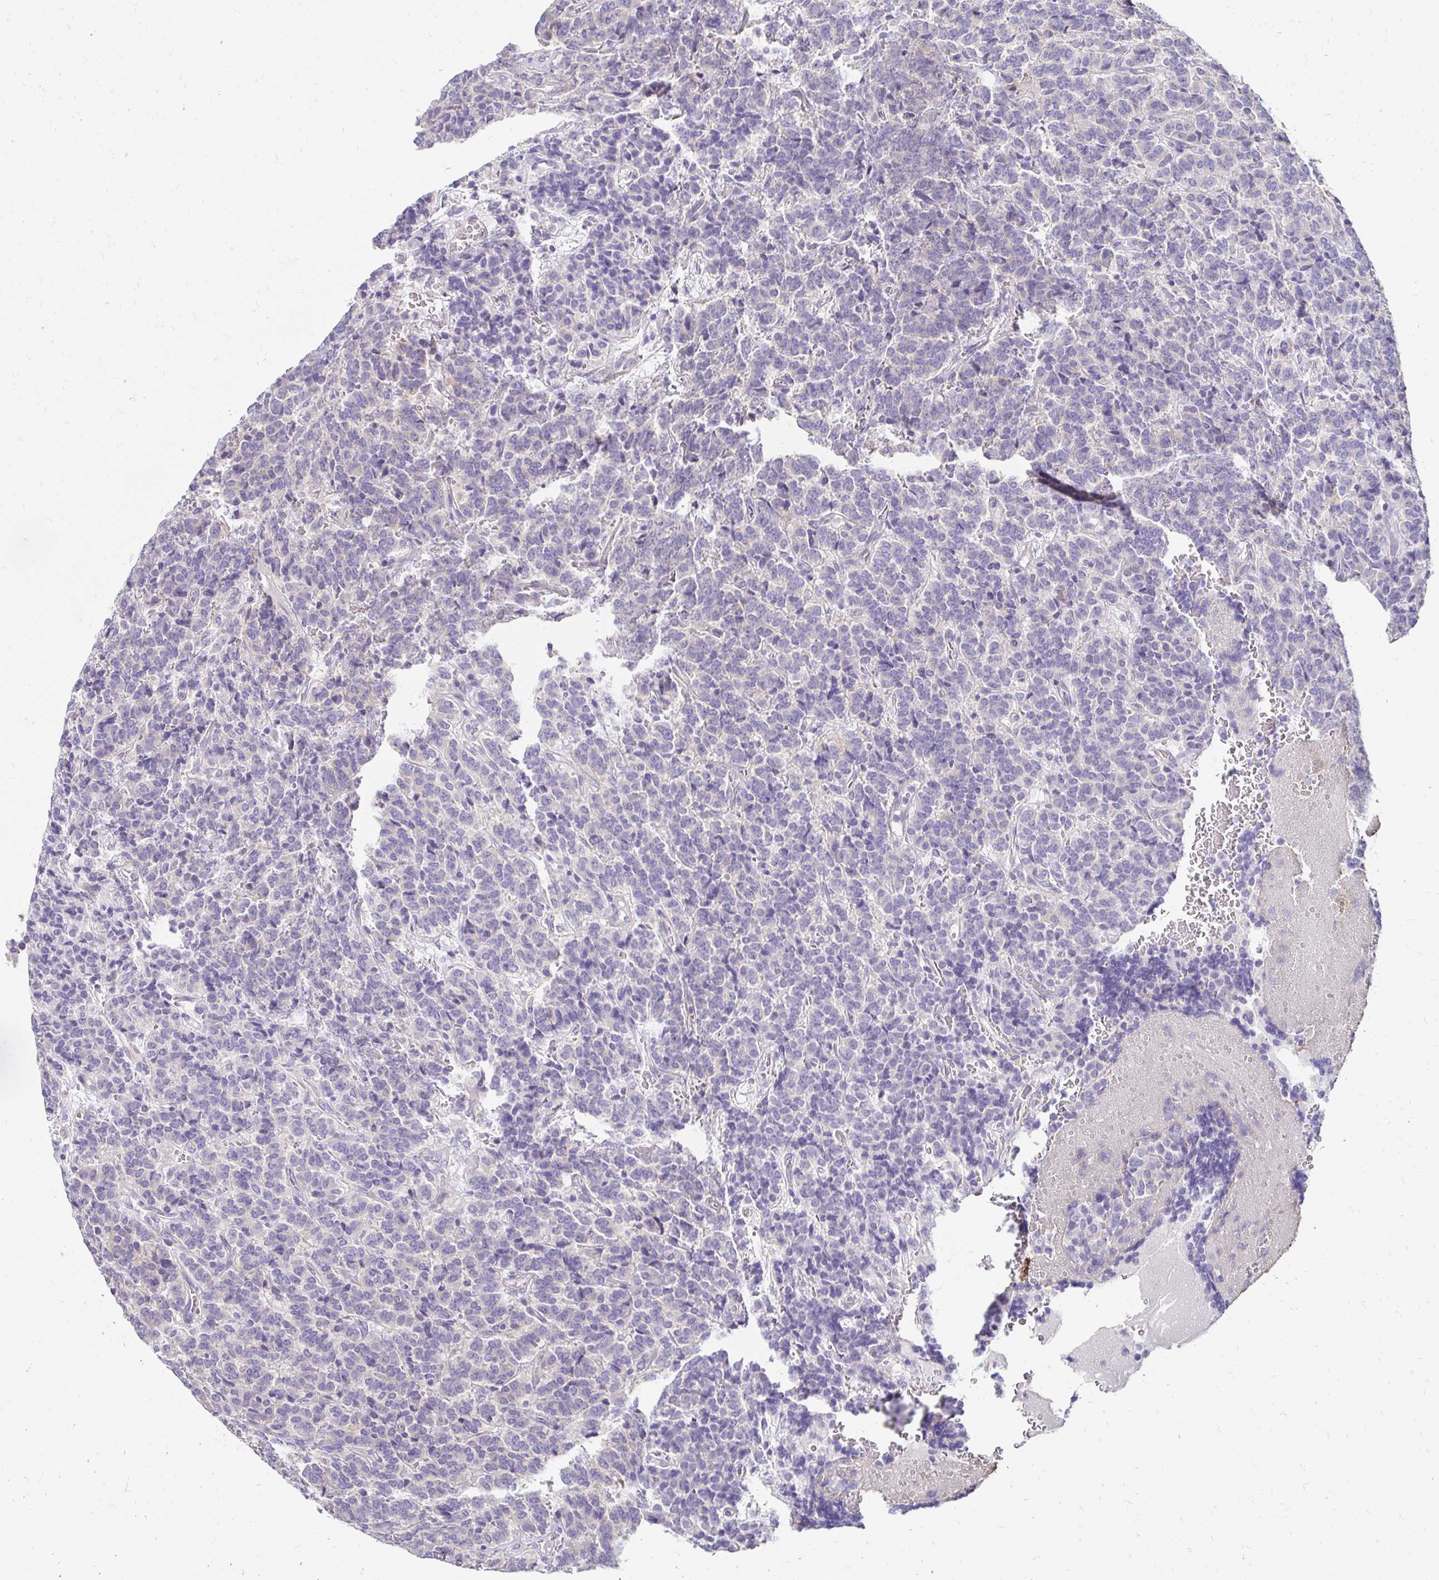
{"staining": {"intensity": "negative", "quantity": "none", "location": "none"}, "tissue": "carcinoid", "cell_type": "Tumor cells", "image_type": "cancer", "snomed": [{"axis": "morphology", "description": "Carcinoid, malignant, NOS"}, {"axis": "topography", "description": "Pancreas"}], "caption": "The histopathology image demonstrates no significant staining in tumor cells of carcinoid.", "gene": "AKAP6", "patient": {"sex": "male", "age": 36}}